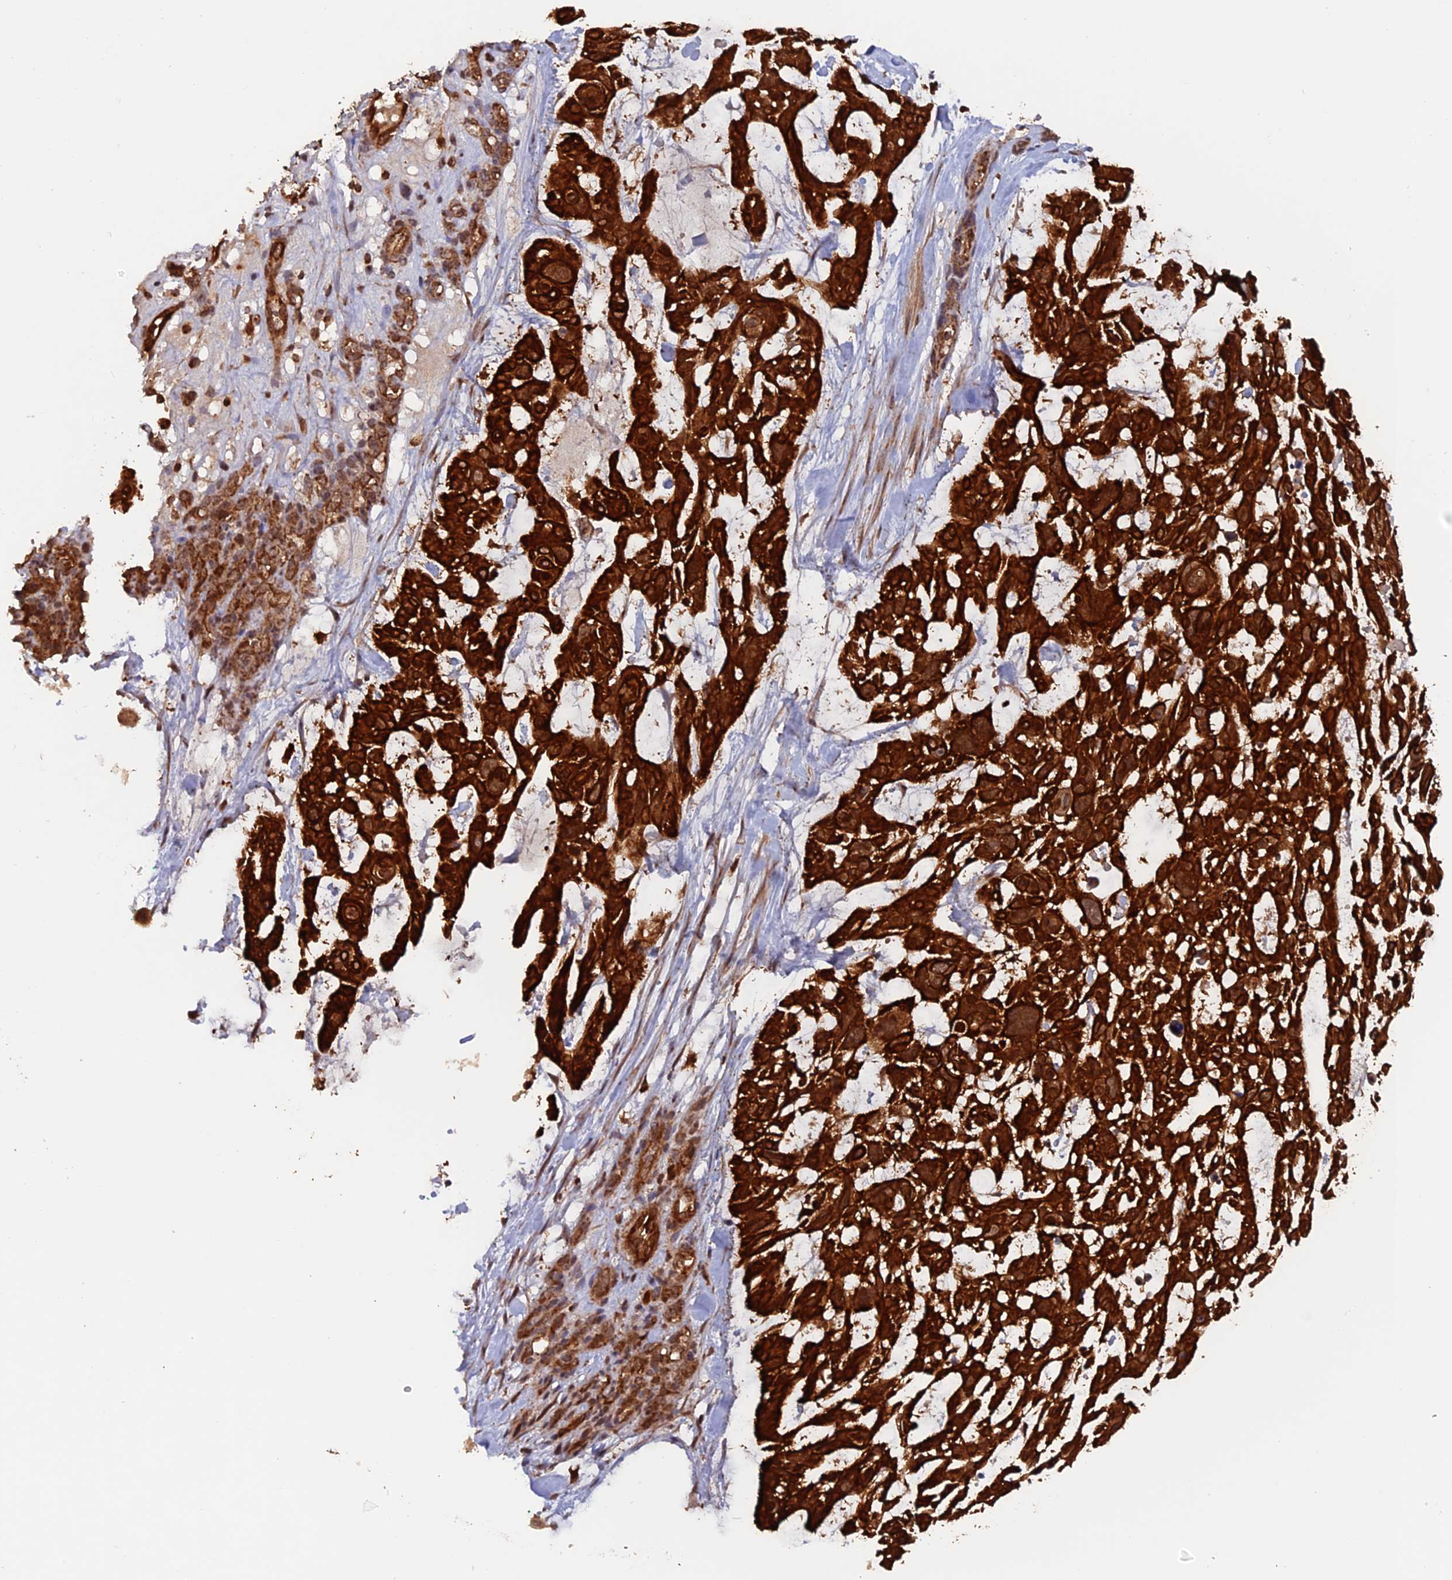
{"staining": {"intensity": "strong", "quantity": ">75%", "location": "cytoplasmic/membranous"}, "tissue": "skin cancer", "cell_type": "Tumor cells", "image_type": "cancer", "snomed": [{"axis": "morphology", "description": "Basal cell carcinoma"}, {"axis": "topography", "description": "Skin"}], "caption": "A micrograph of human skin cancer stained for a protein shows strong cytoplasmic/membranous brown staining in tumor cells.", "gene": "DTYMK", "patient": {"sex": "male", "age": 88}}